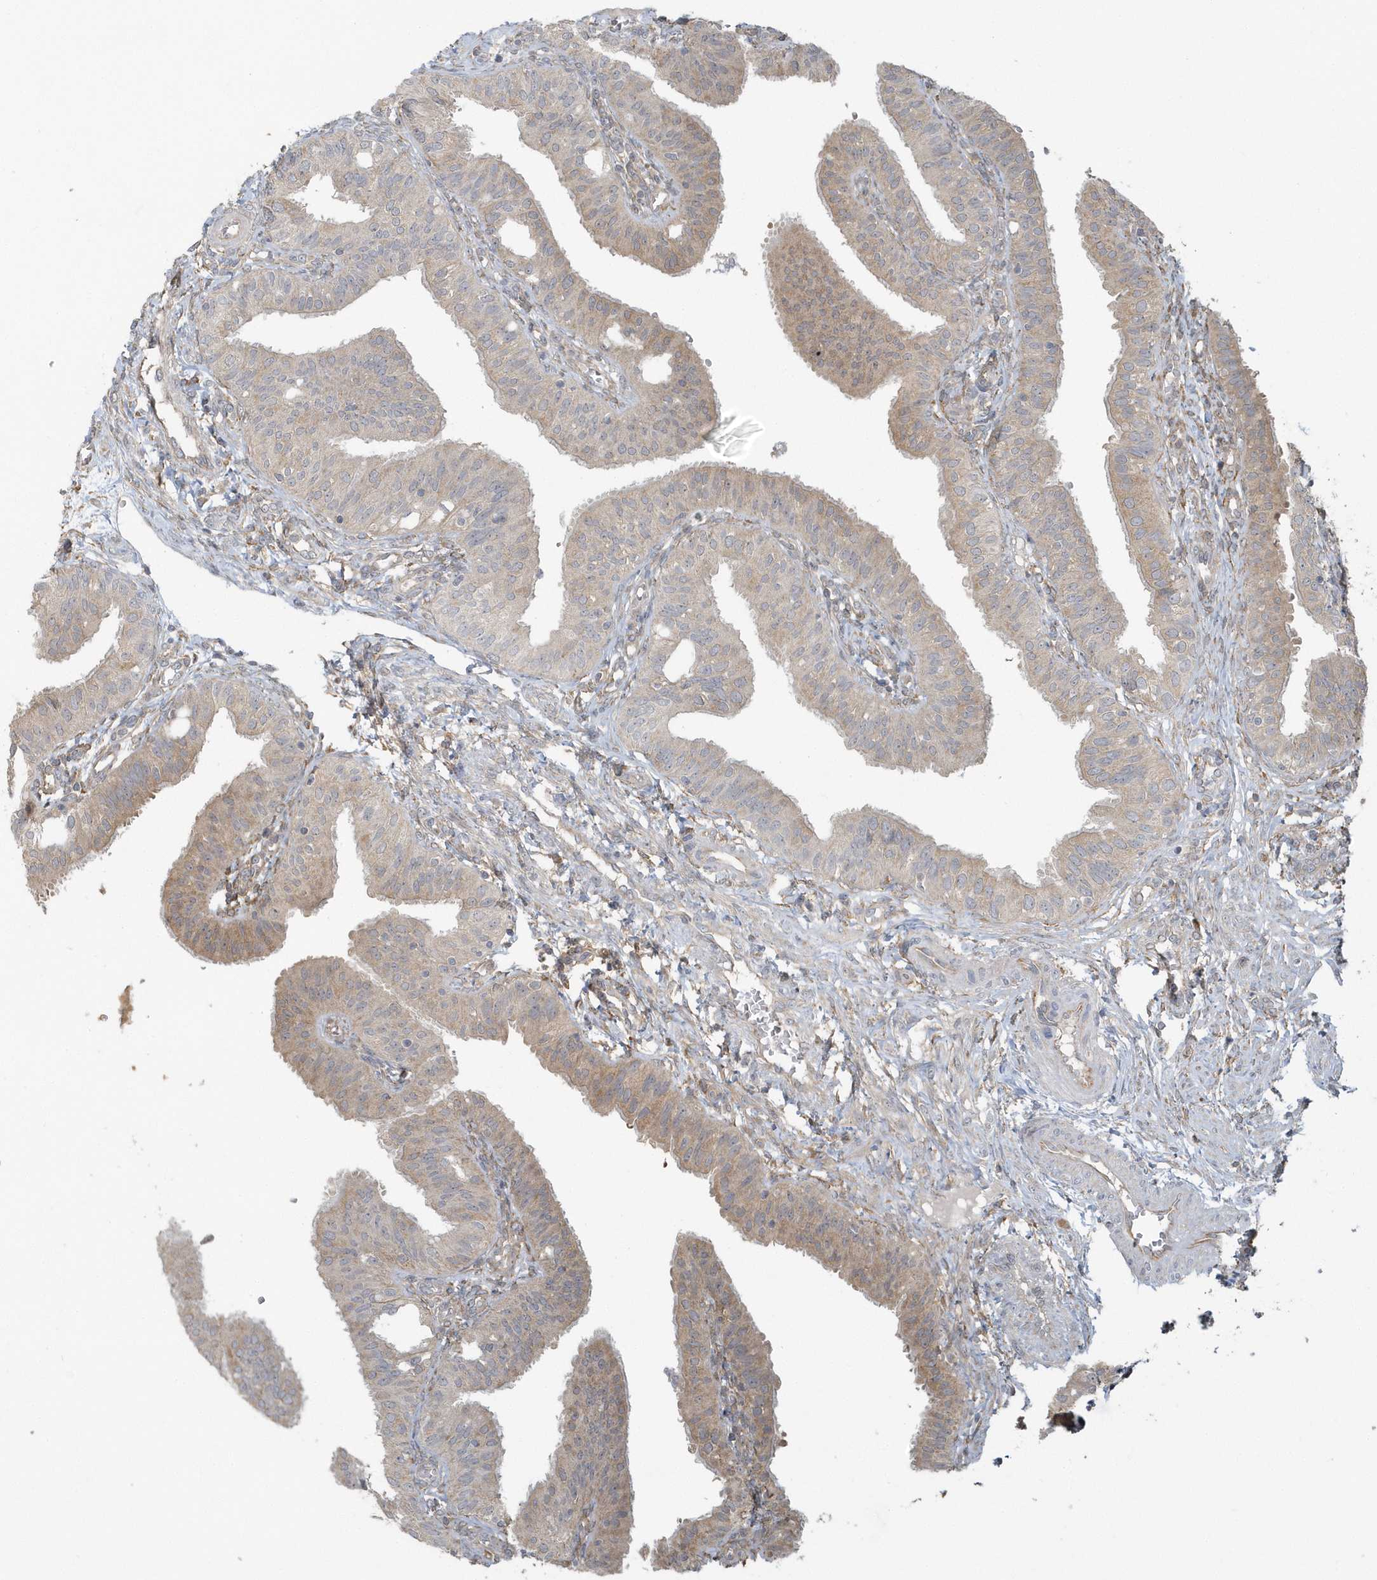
{"staining": {"intensity": "weak", "quantity": "25%-75%", "location": "cytoplasmic/membranous"}, "tissue": "fallopian tube", "cell_type": "Glandular cells", "image_type": "normal", "snomed": [{"axis": "morphology", "description": "Normal tissue, NOS"}, {"axis": "topography", "description": "Fallopian tube"}, {"axis": "topography", "description": "Ovary"}], "caption": "IHC (DAB (3,3'-diaminobenzidine)) staining of unremarkable human fallopian tube exhibits weak cytoplasmic/membranous protein positivity in about 25%-75% of glandular cells.", "gene": "THG1L", "patient": {"sex": "female", "age": 42}}